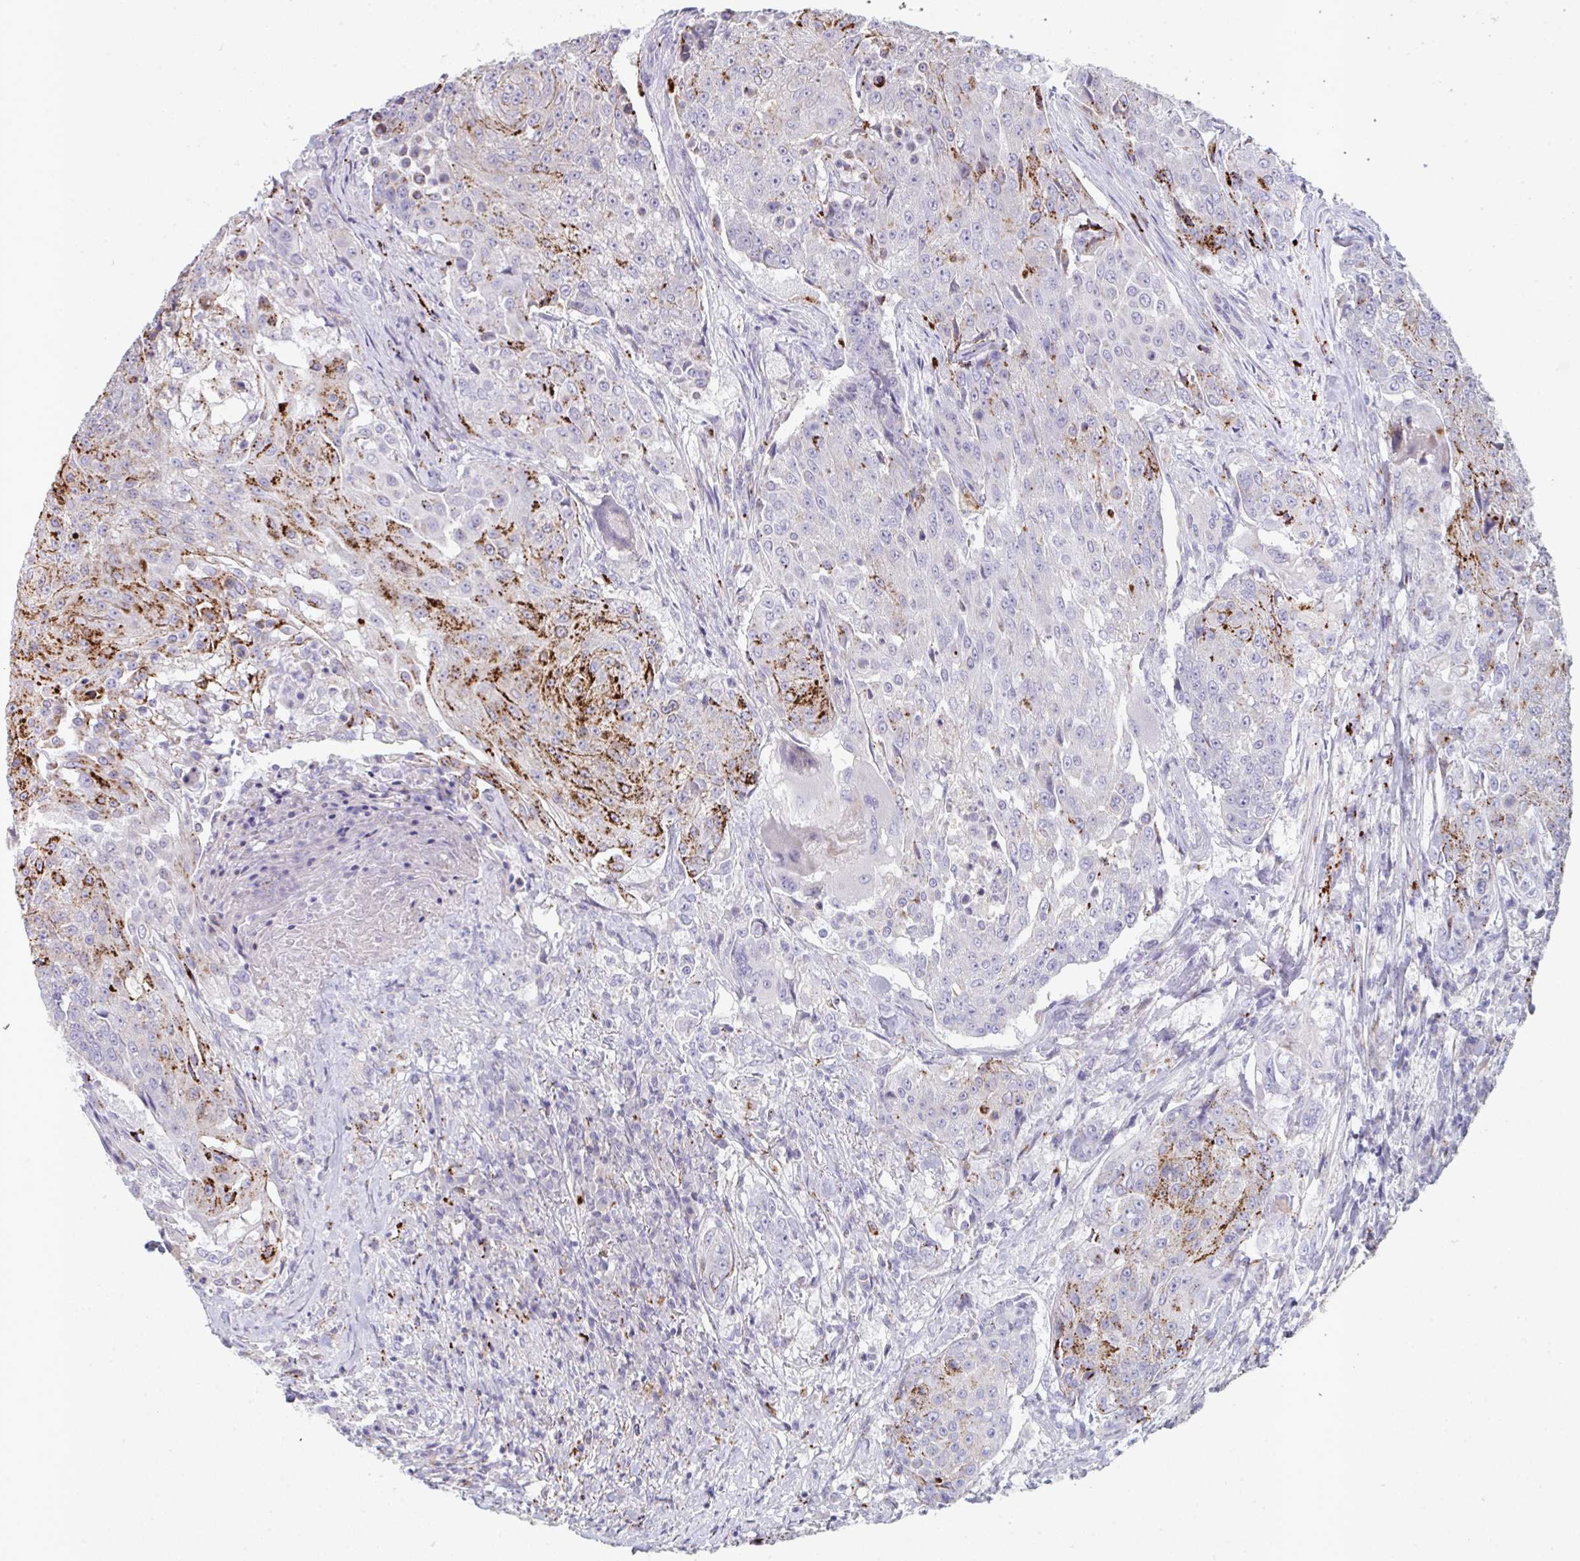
{"staining": {"intensity": "strong", "quantity": "<25%", "location": "cytoplasmic/membranous"}, "tissue": "urothelial cancer", "cell_type": "Tumor cells", "image_type": "cancer", "snomed": [{"axis": "morphology", "description": "Urothelial carcinoma, High grade"}, {"axis": "topography", "description": "Urinary bladder"}], "caption": "Urothelial cancer was stained to show a protein in brown. There is medium levels of strong cytoplasmic/membranous staining in approximately <25% of tumor cells.", "gene": "HGFAC", "patient": {"sex": "female", "age": 63}}